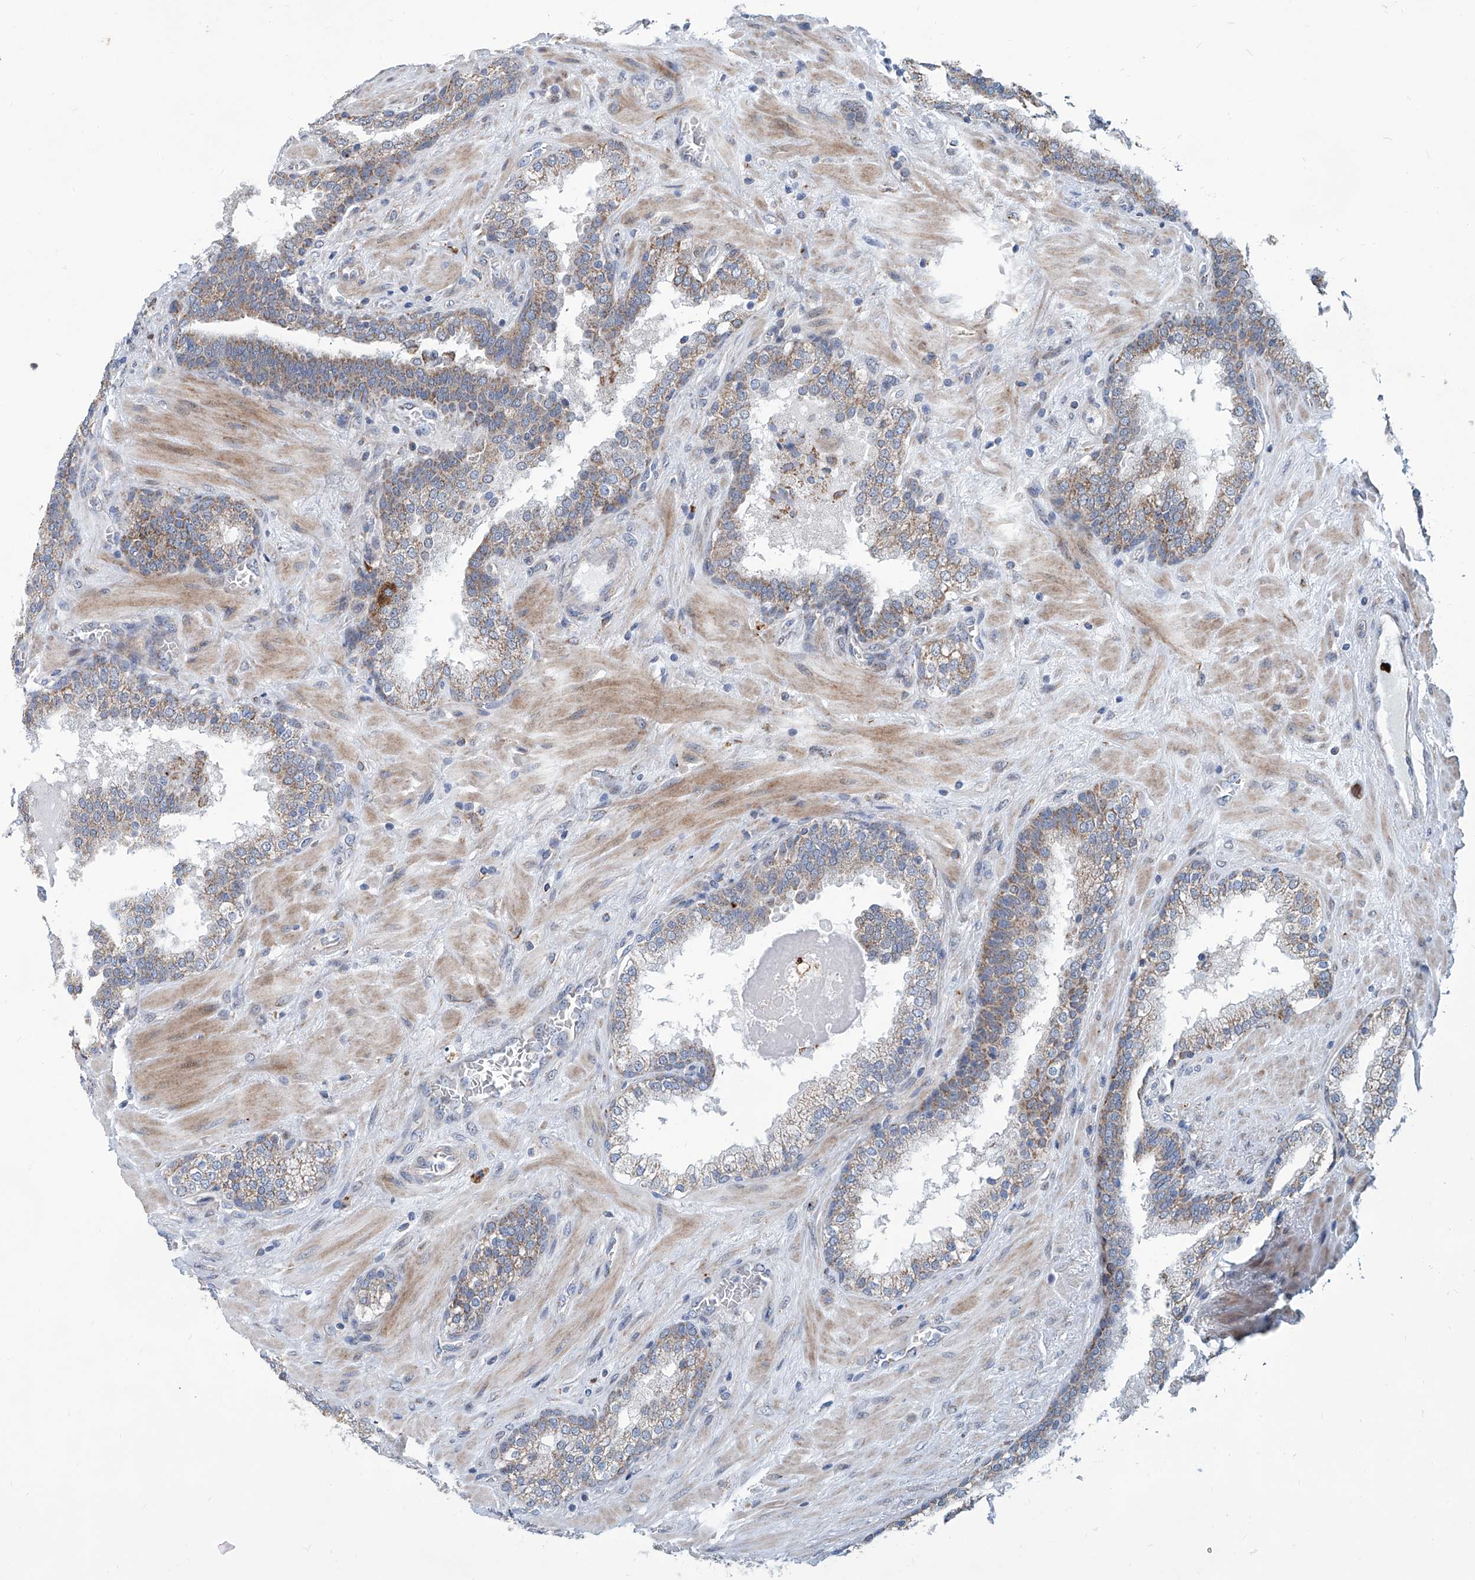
{"staining": {"intensity": "weak", "quantity": "25%-75%", "location": "cytoplasmic/membranous"}, "tissue": "prostate cancer", "cell_type": "Tumor cells", "image_type": "cancer", "snomed": [{"axis": "morphology", "description": "Adenocarcinoma, Low grade"}, {"axis": "topography", "description": "Prostate"}], "caption": "DAB (3,3'-diaminobenzidine) immunohistochemical staining of prostate cancer displays weak cytoplasmic/membranous protein expression in about 25%-75% of tumor cells.", "gene": "USP48", "patient": {"sex": "male", "age": 67}}